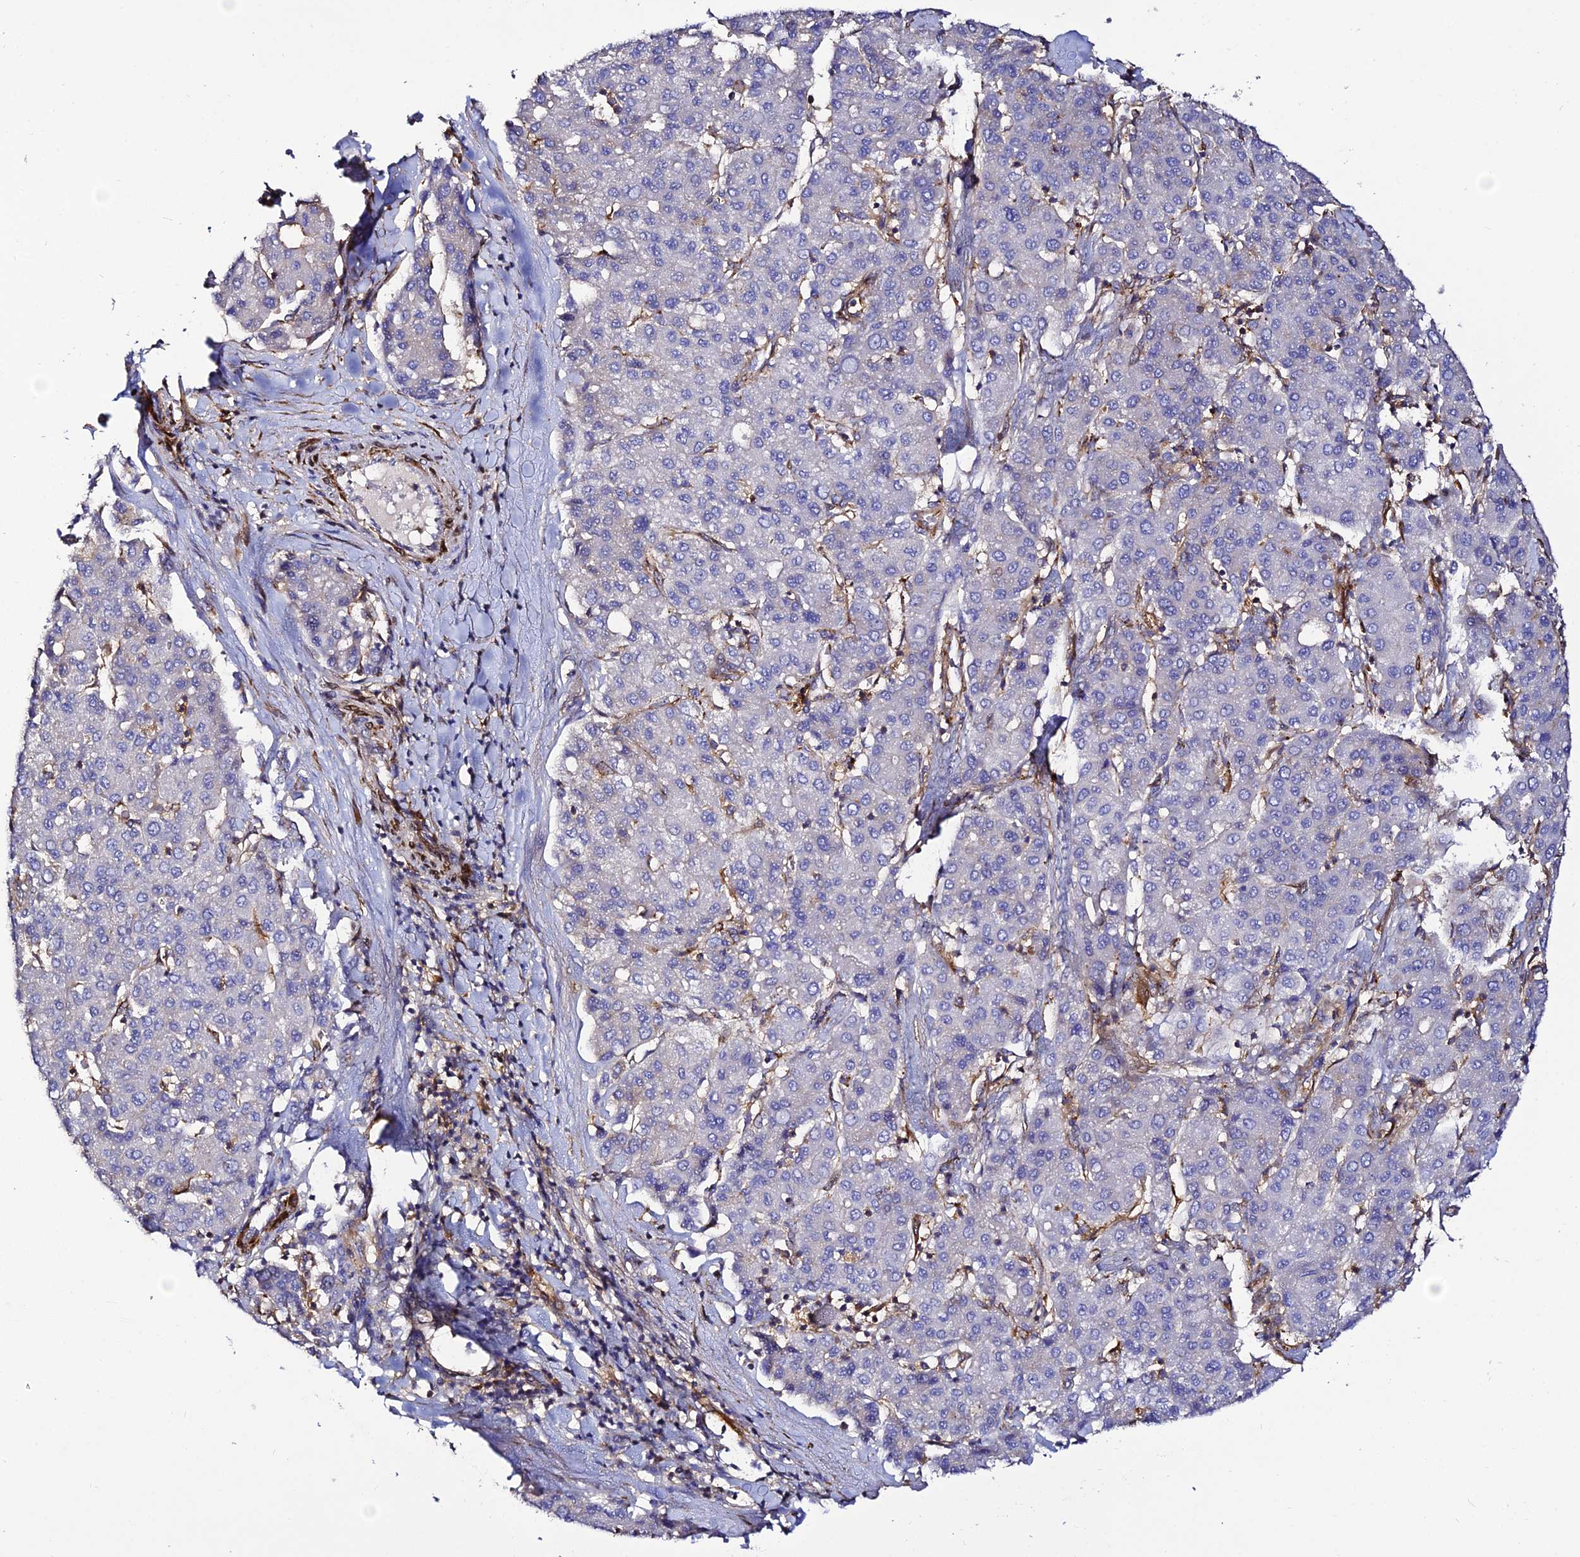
{"staining": {"intensity": "negative", "quantity": "none", "location": "none"}, "tissue": "liver cancer", "cell_type": "Tumor cells", "image_type": "cancer", "snomed": [{"axis": "morphology", "description": "Carcinoma, Hepatocellular, NOS"}, {"axis": "topography", "description": "Liver"}], "caption": "Protein analysis of liver cancer (hepatocellular carcinoma) exhibits no significant expression in tumor cells. Nuclei are stained in blue.", "gene": "TRPV2", "patient": {"sex": "male", "age": 65}}